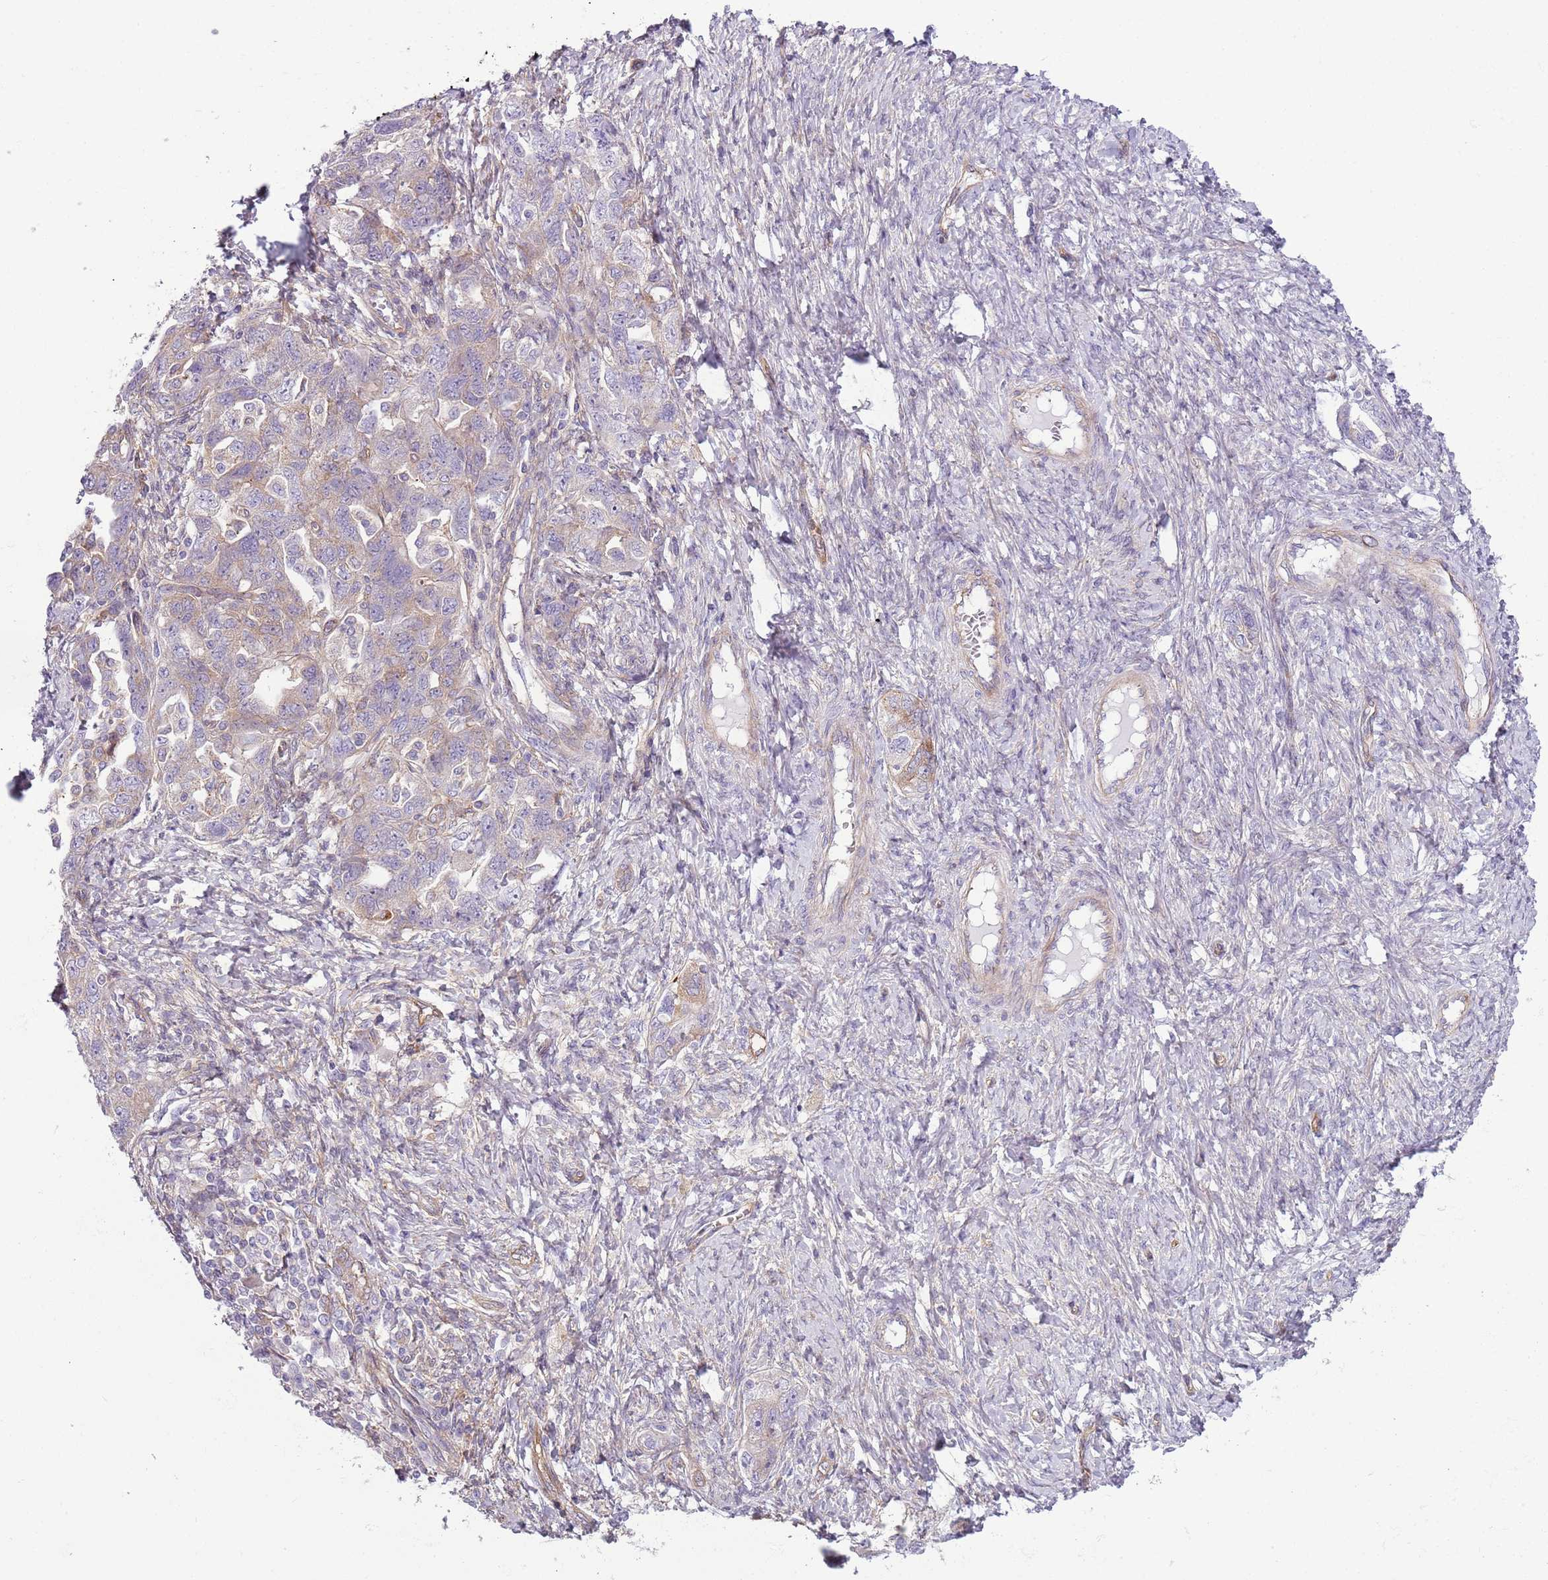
{"staining": {"intensity": "weak", "quantity": "25%-75%", "location": "cytoplasmic/membranous"}, "tissue": "ovarian cancer", "cell_type": "Tumor cells", "image_type": "cancer", "snomed": [{"axis": "morphology", "description": "Carcinoma, NOS"}, {"axis": "morphology", "description": "Cystadenocarcinoma, serous, NOS"}, {"axis": "topography", "description": "Ovary"}], "caption": "Immunohistochemistry of serous cystadenocarcinoma (ovarian) shows low levels of weak cytoplasmic/membranous staining in approximately 25%-75% of tumor cells.", "gene": "SNX1", "patient": {"sex": "female", "age": 69}}